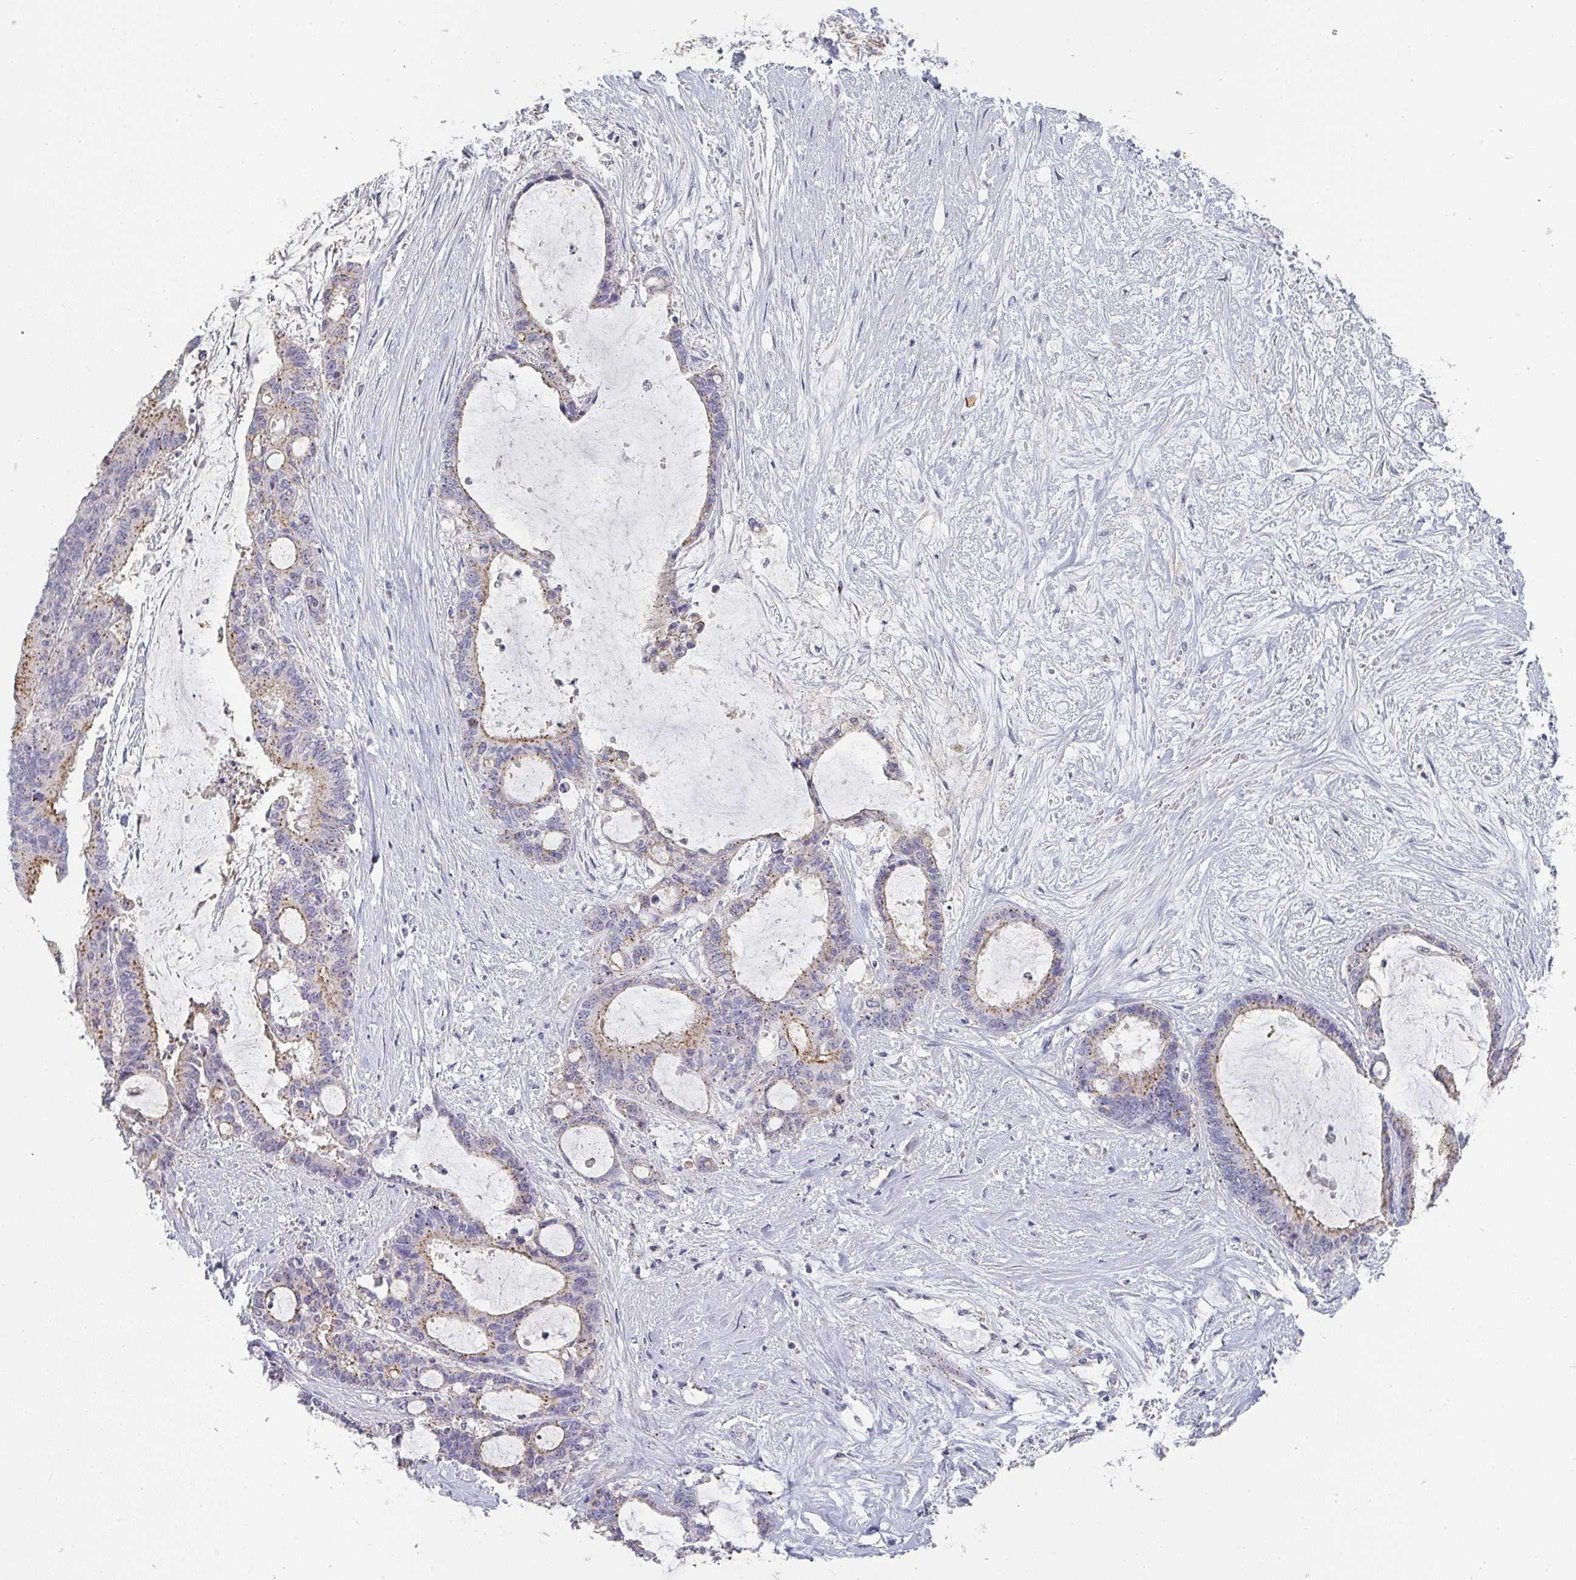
{"staining": {"intensity": "moderate", "quantity": "25%-75%", "location": "cytoplasmic/membranous"}, "tissue": "liver cancer", "cell_type": "Tumor cells", "image_type": "cancer", "snomed": [{"axis": "morphology", "description": "Normal tissue, NOS"}, {"axis": "morphology", "description": "Cholangiocarcinoma"}, {"axis": "topography", "description": "Liver"}, {"axis": "topography", "description": "Peripheral nerve tissue"}], "caption": "Liver cholangiocarcinoma stained for a protein demonstrates moderate cytoplasmic/membranous positivity in tumor cells. The staining was performed using DAB to visualize the protein expression in brown, while the nuclei were stained in blue with hematoxylin (Magnification: 20x).", "gene": "CHMP5", "patient": {"sex": "female", "age": 73}}